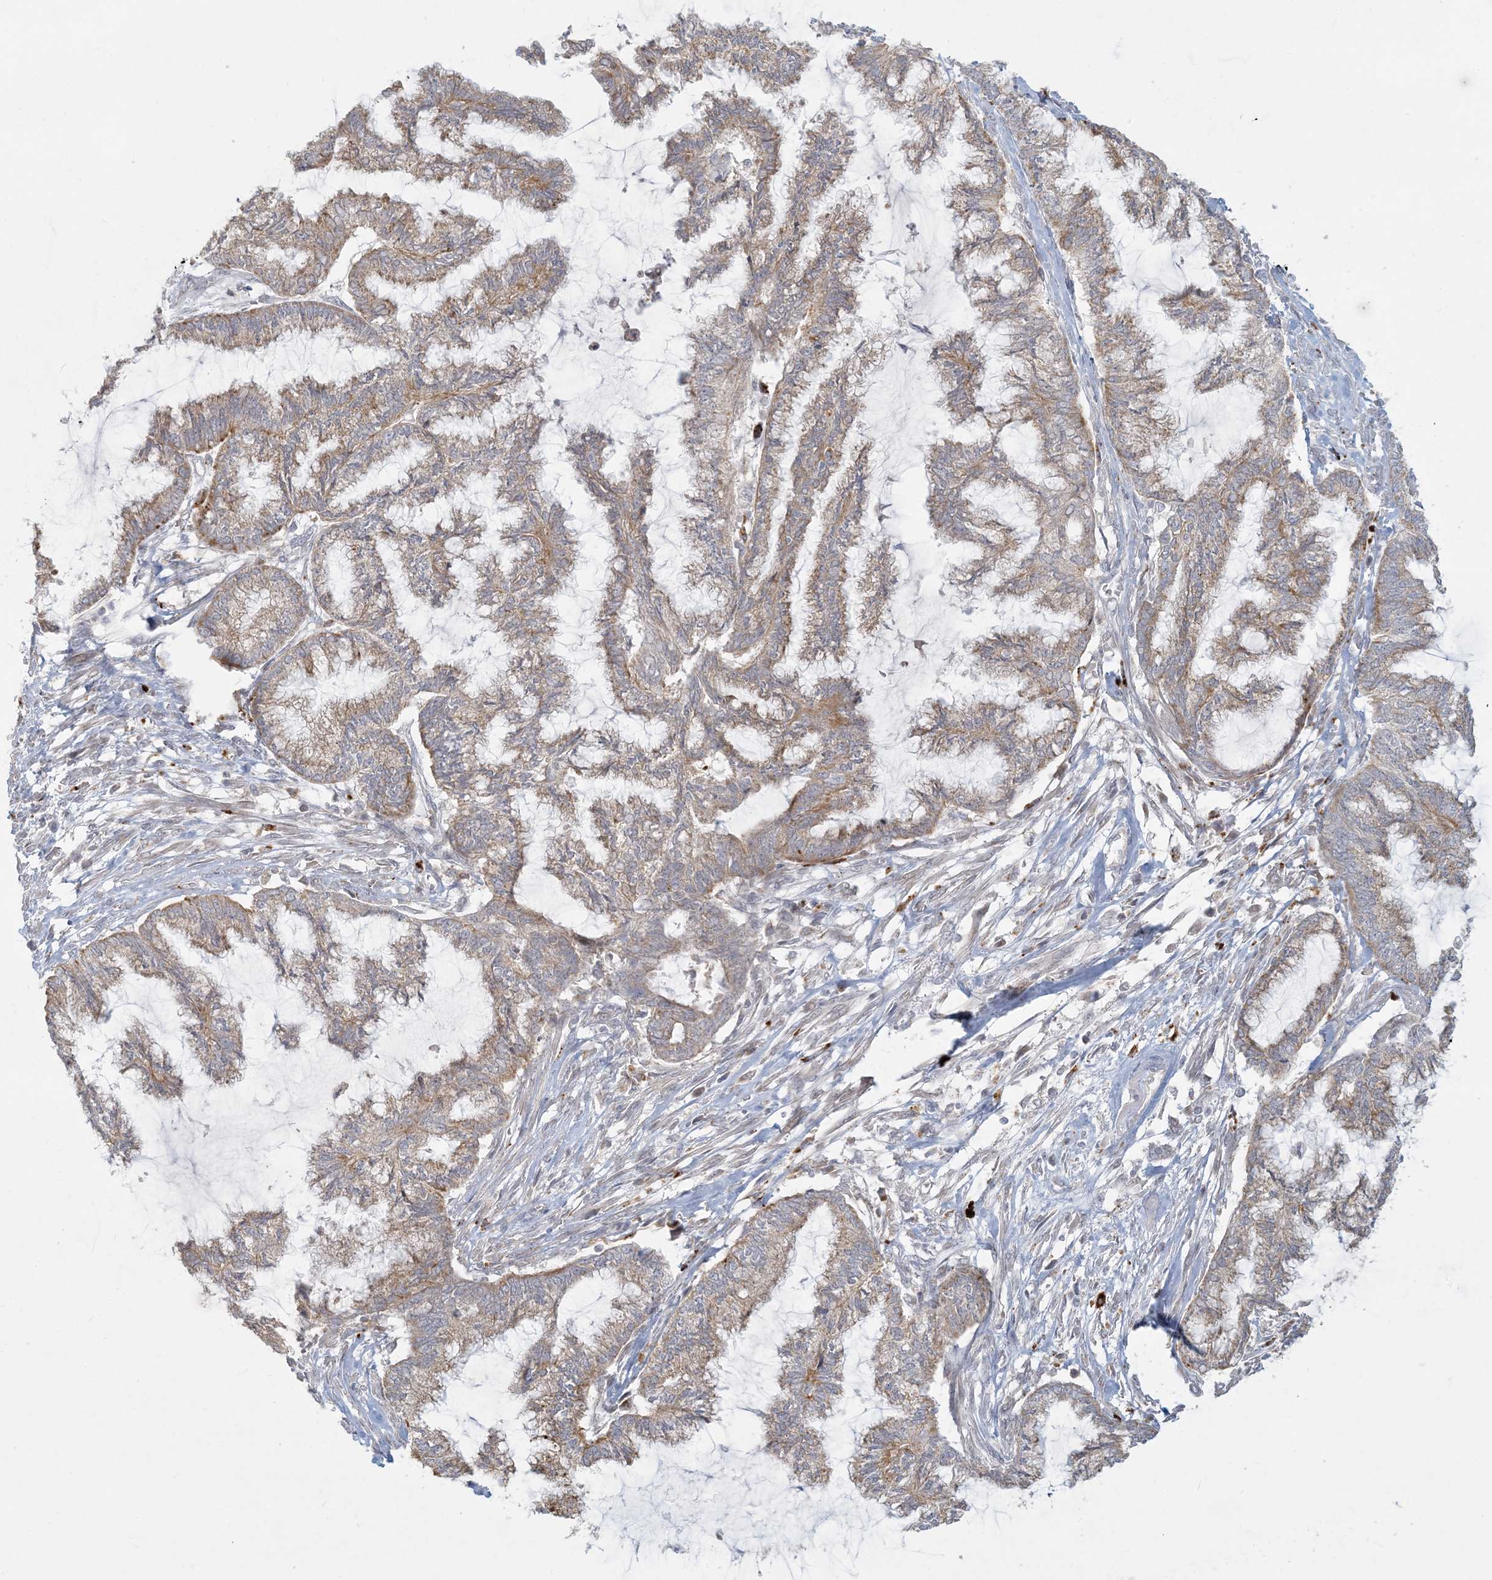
{"staining": {"intensity": "moderate", "quantity": ">75%", "location": "cytoplasmic/membranous"}, "tissue": "endometrial cancer", "cell_type": "Tumor cells", "image_type": "cancer", "snomed": [{"axis": "morphology", "description": "Adenocarcinoma, NOS"}, {"axis": "topography", "description": "Endometrium"}], "caption": "Endometrial adenocarcinoma stained for a protein (brown) shows moderate cytoplasmic/membranous positive positivity in about >75% of tumor cells.", "gene": "MCAT", "patient": {"sex": "female", "age": 86}}